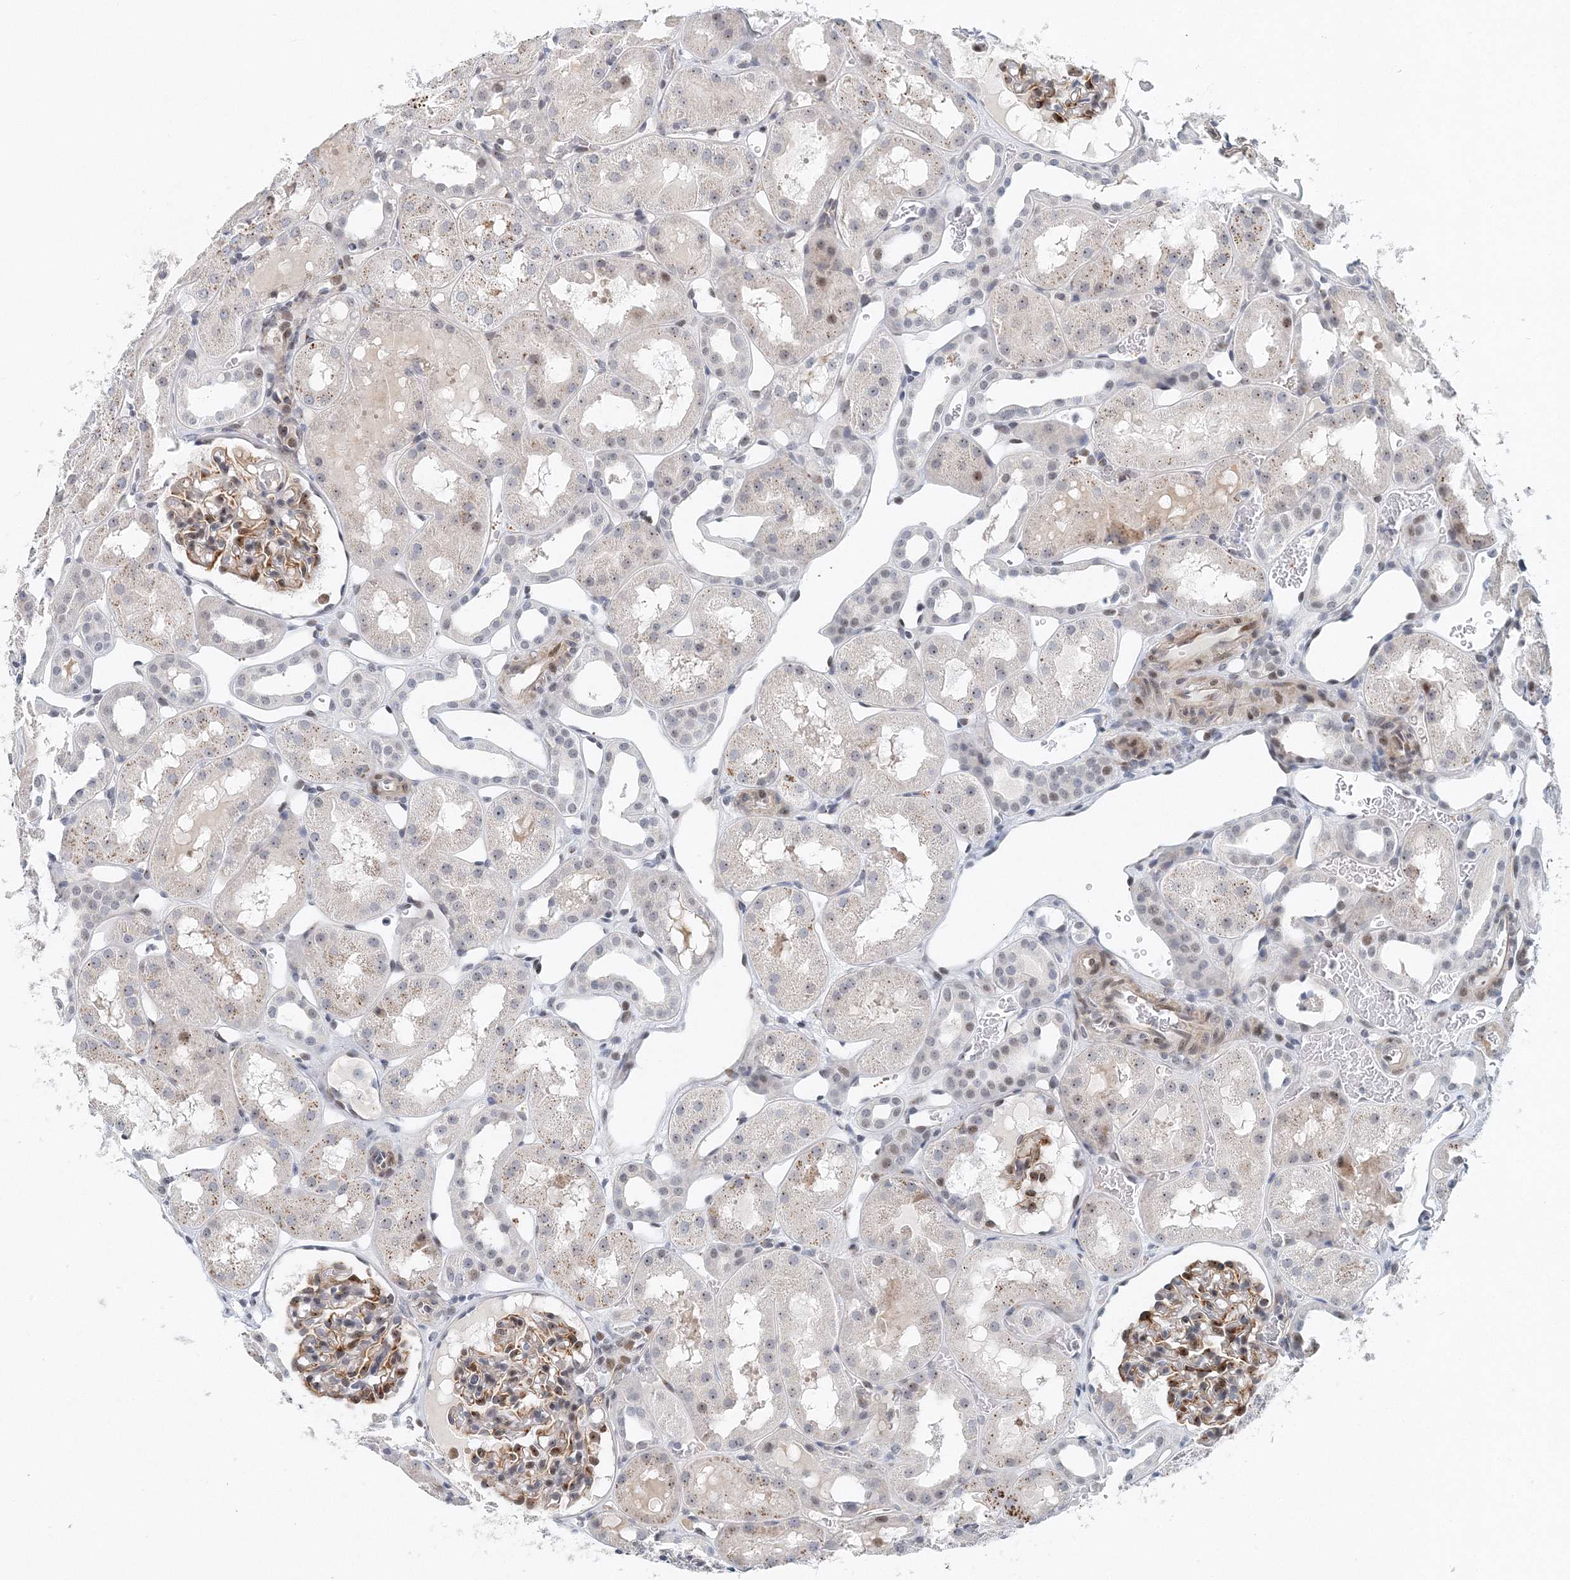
{"staining": {"intensity": "moderate", "quantity": "<25%", "location": "cytoplasmic/membranous"}, "tissue": "kidney", "cell_type": "Cells in glomeruli", "image_type": "normal", "snomed": [{"axis": "morphology", "description": "Normal tissue, NOS"}, {"axis": "topography", "description": "Kidney"}, {"axis": "topography", "description": "Urinary bladder"}], "caption": "Human kidney stained for a protein (brown) reveals moderate cytoplasmic/membranous positive staining in about <25% of cells in glomeruli.", "gene": "UIMC1", "patient": {"sex": "male", "age": 16}}